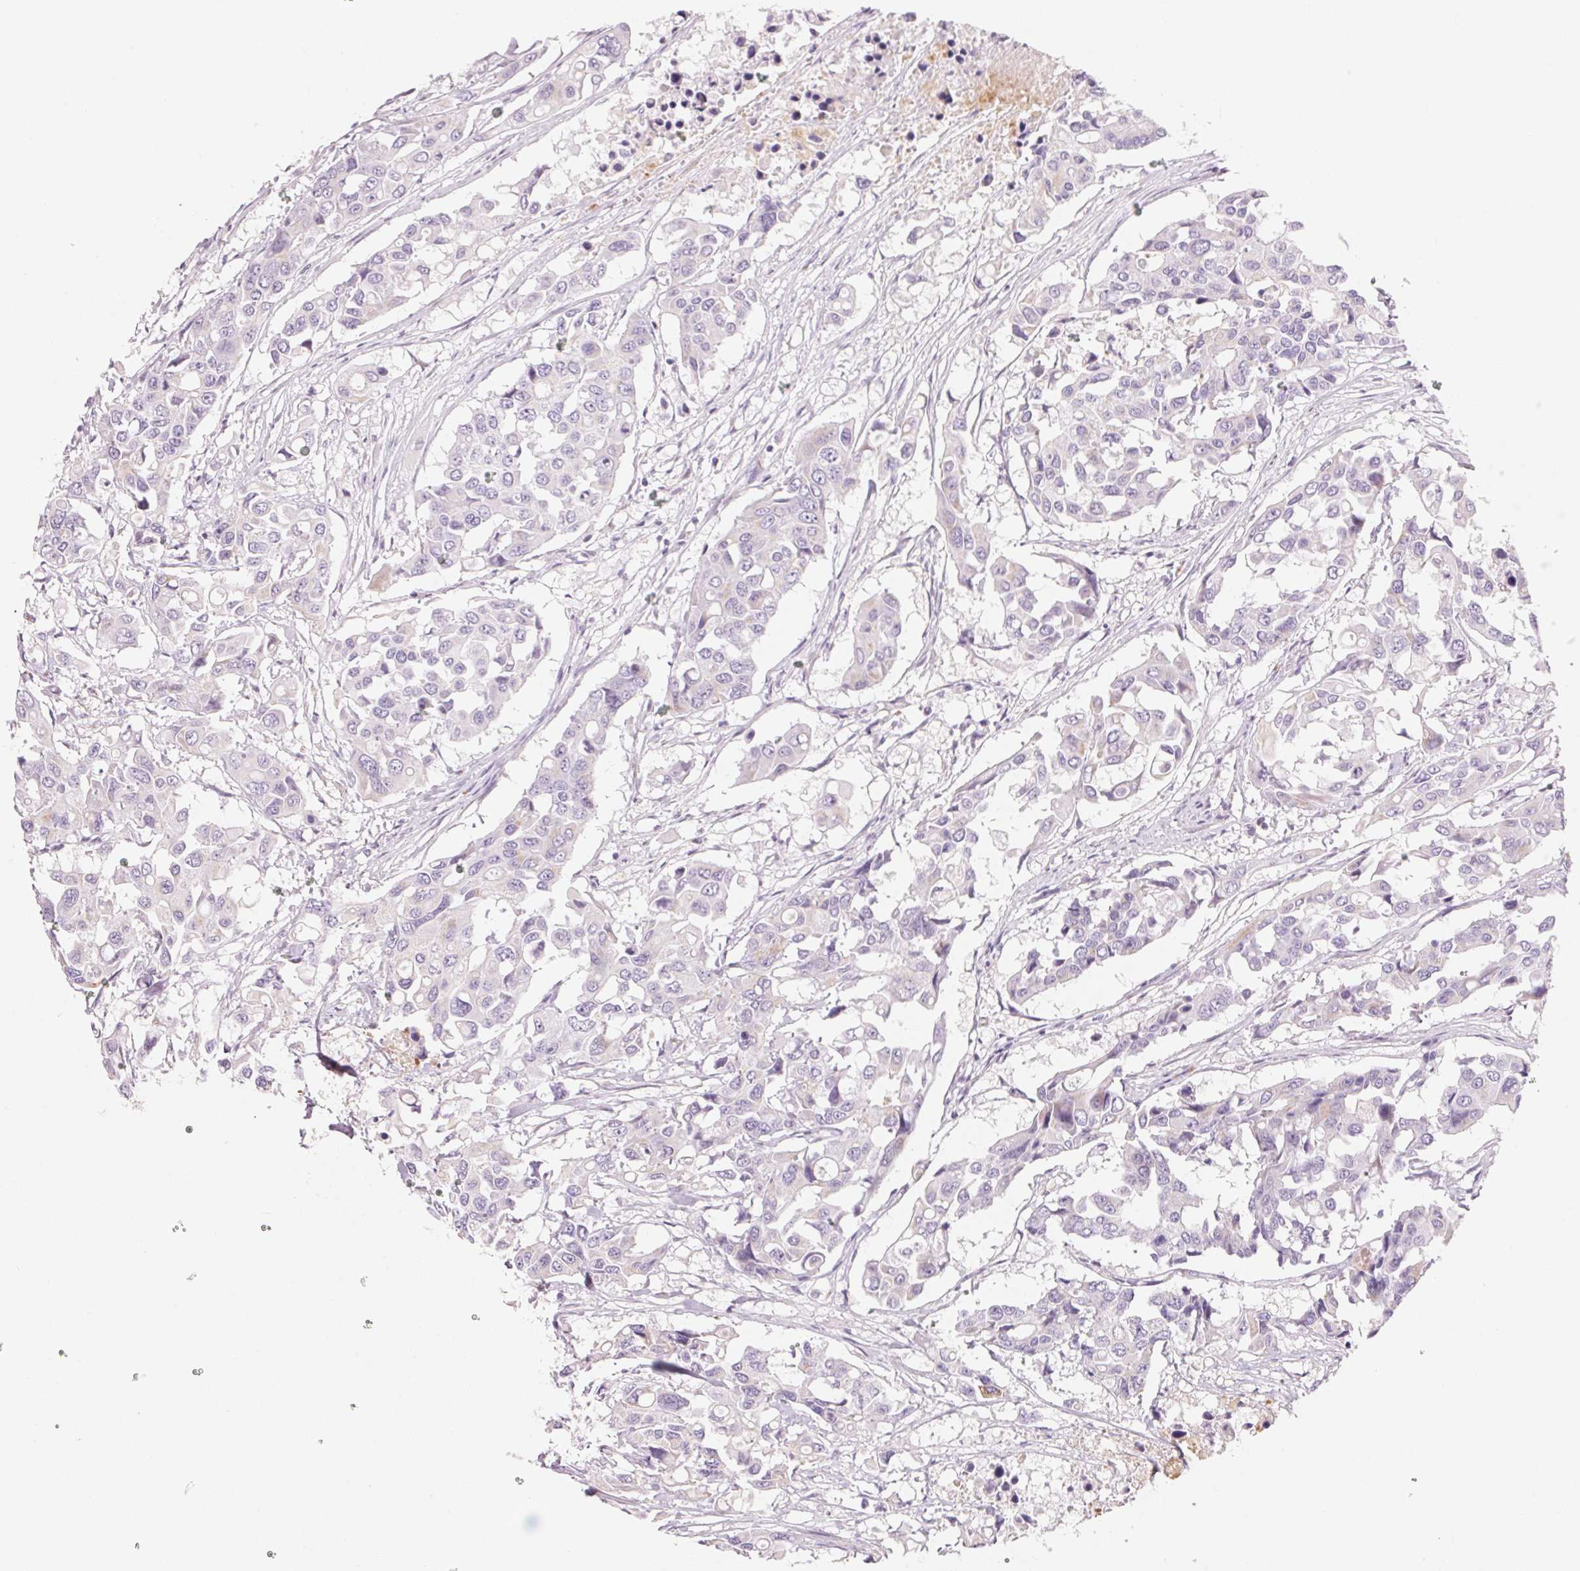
{"staining": {"intensity": "negative", "quantity": "none", "location": "none"}, "tissue": "colorectal cancer", "cell_type": "Tumor cells", "image_type": "cancer", "snomed": [{"axis": "morphology", "description": "Adenocarcinoma, NOS"}, {"axis": "topography", "description": "Colon"}], "caption": "IHC of colorectal cancer (adenocarcinoma) reveals no staining in tumor cells. The staining was performed using DAB (3,3'-diaminobenzidine) to visualize the protein expression in brown, while the nuclei were stained in blue with hematoxylin (Magnification: 20x).", "gene": "DRAM2", "patient": {"sex": "male", "age": 77}}